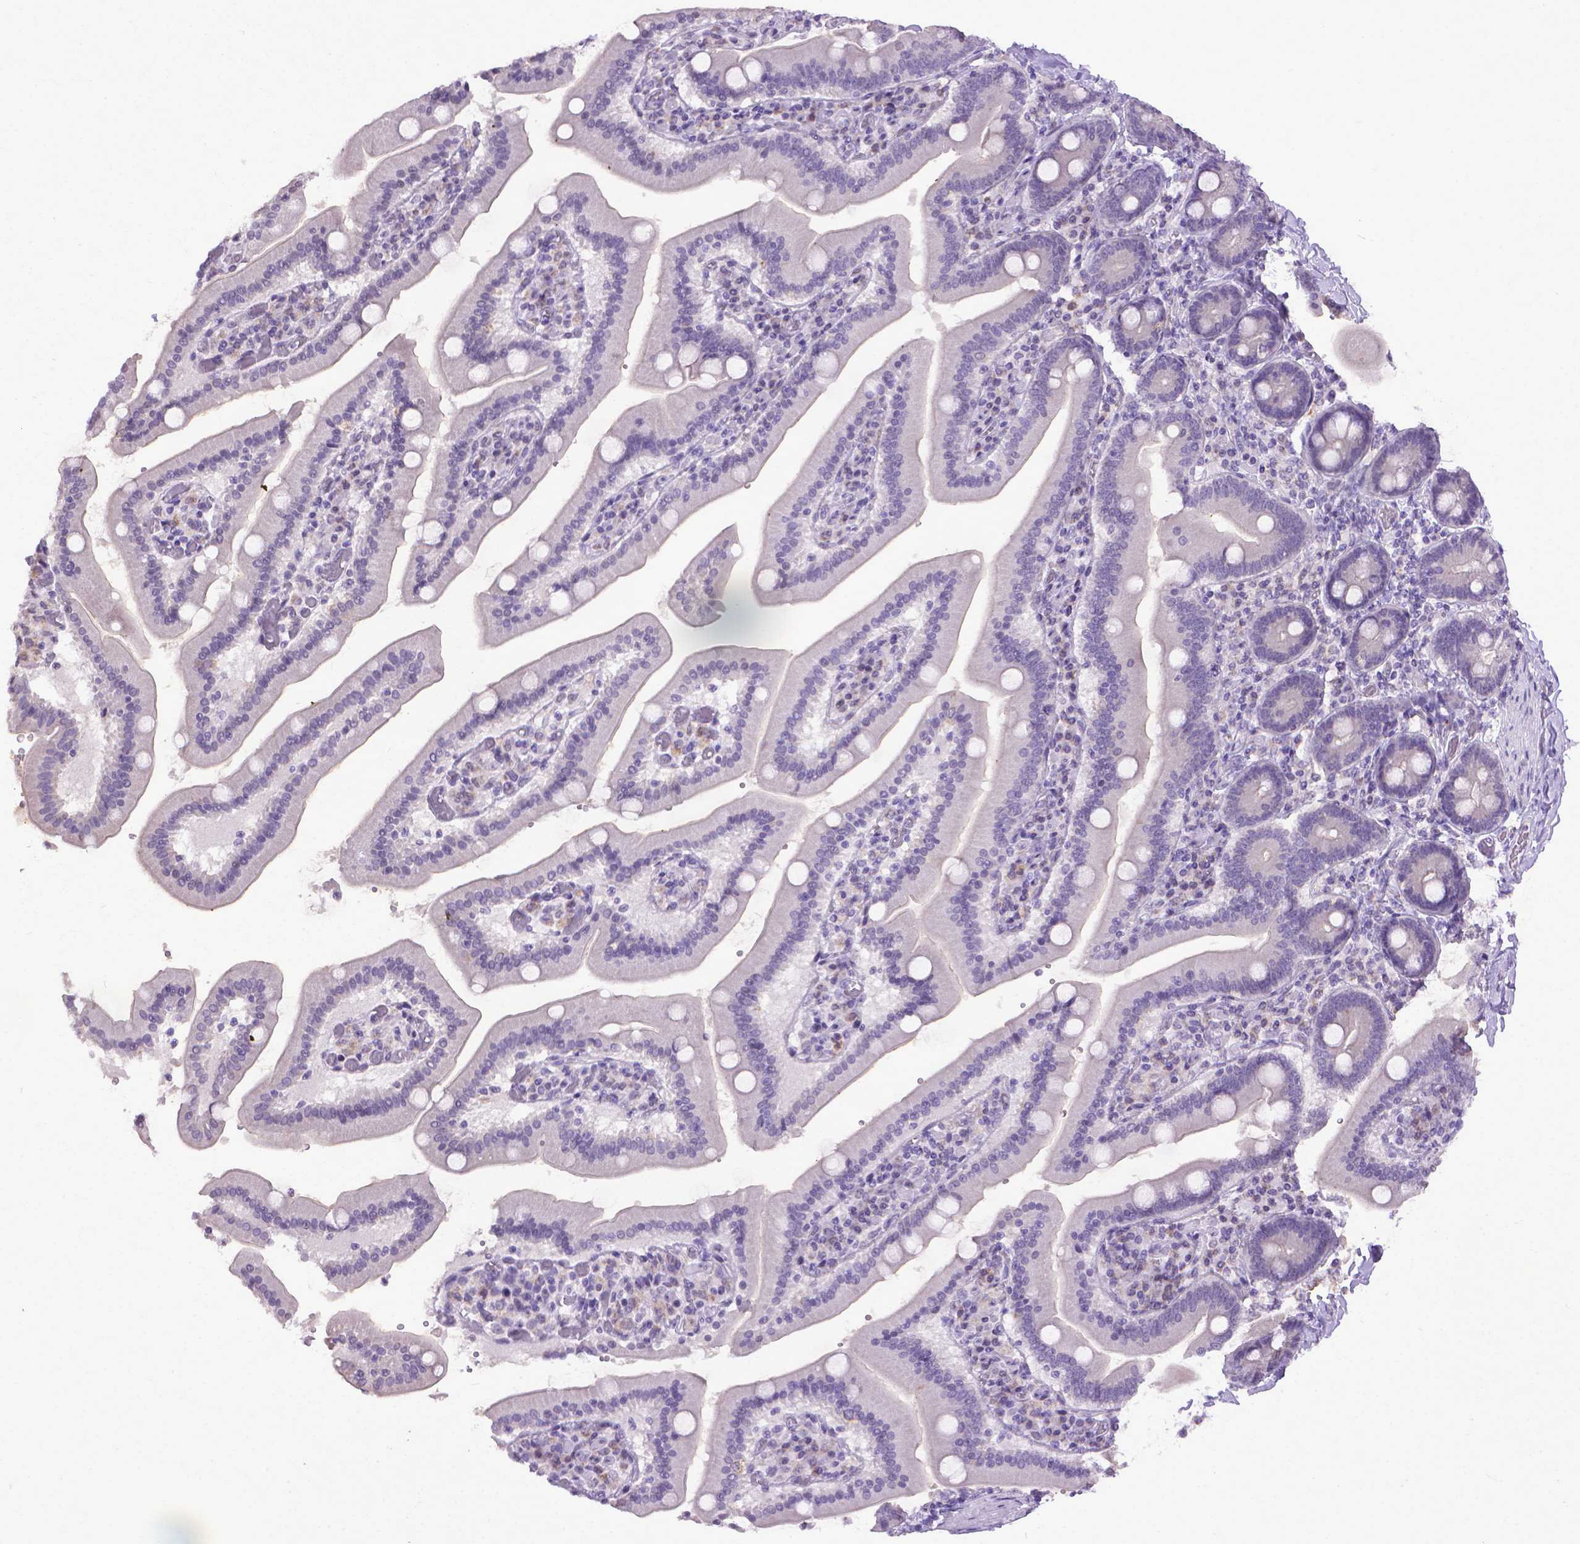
{"staining": {"intensity": "negative", "quantity": "none", "location": "none"}, "tissue": "duodenum", "cell_type": "Glandular cells", "image_type": "normal", "snomed": [{"axis": "morphology", "description": "Normal tissue, NOS"}, {"axis": "topography", "description": "Duodenum"}], "caption": "IHC image of benign duodenum: human duodenum stained with DAB (3,3'-diaminobenzidine) displays no significant protein positivity in glandular cells.", "gene": "KMO", "patient": {"sex": "female", "age": 62}}